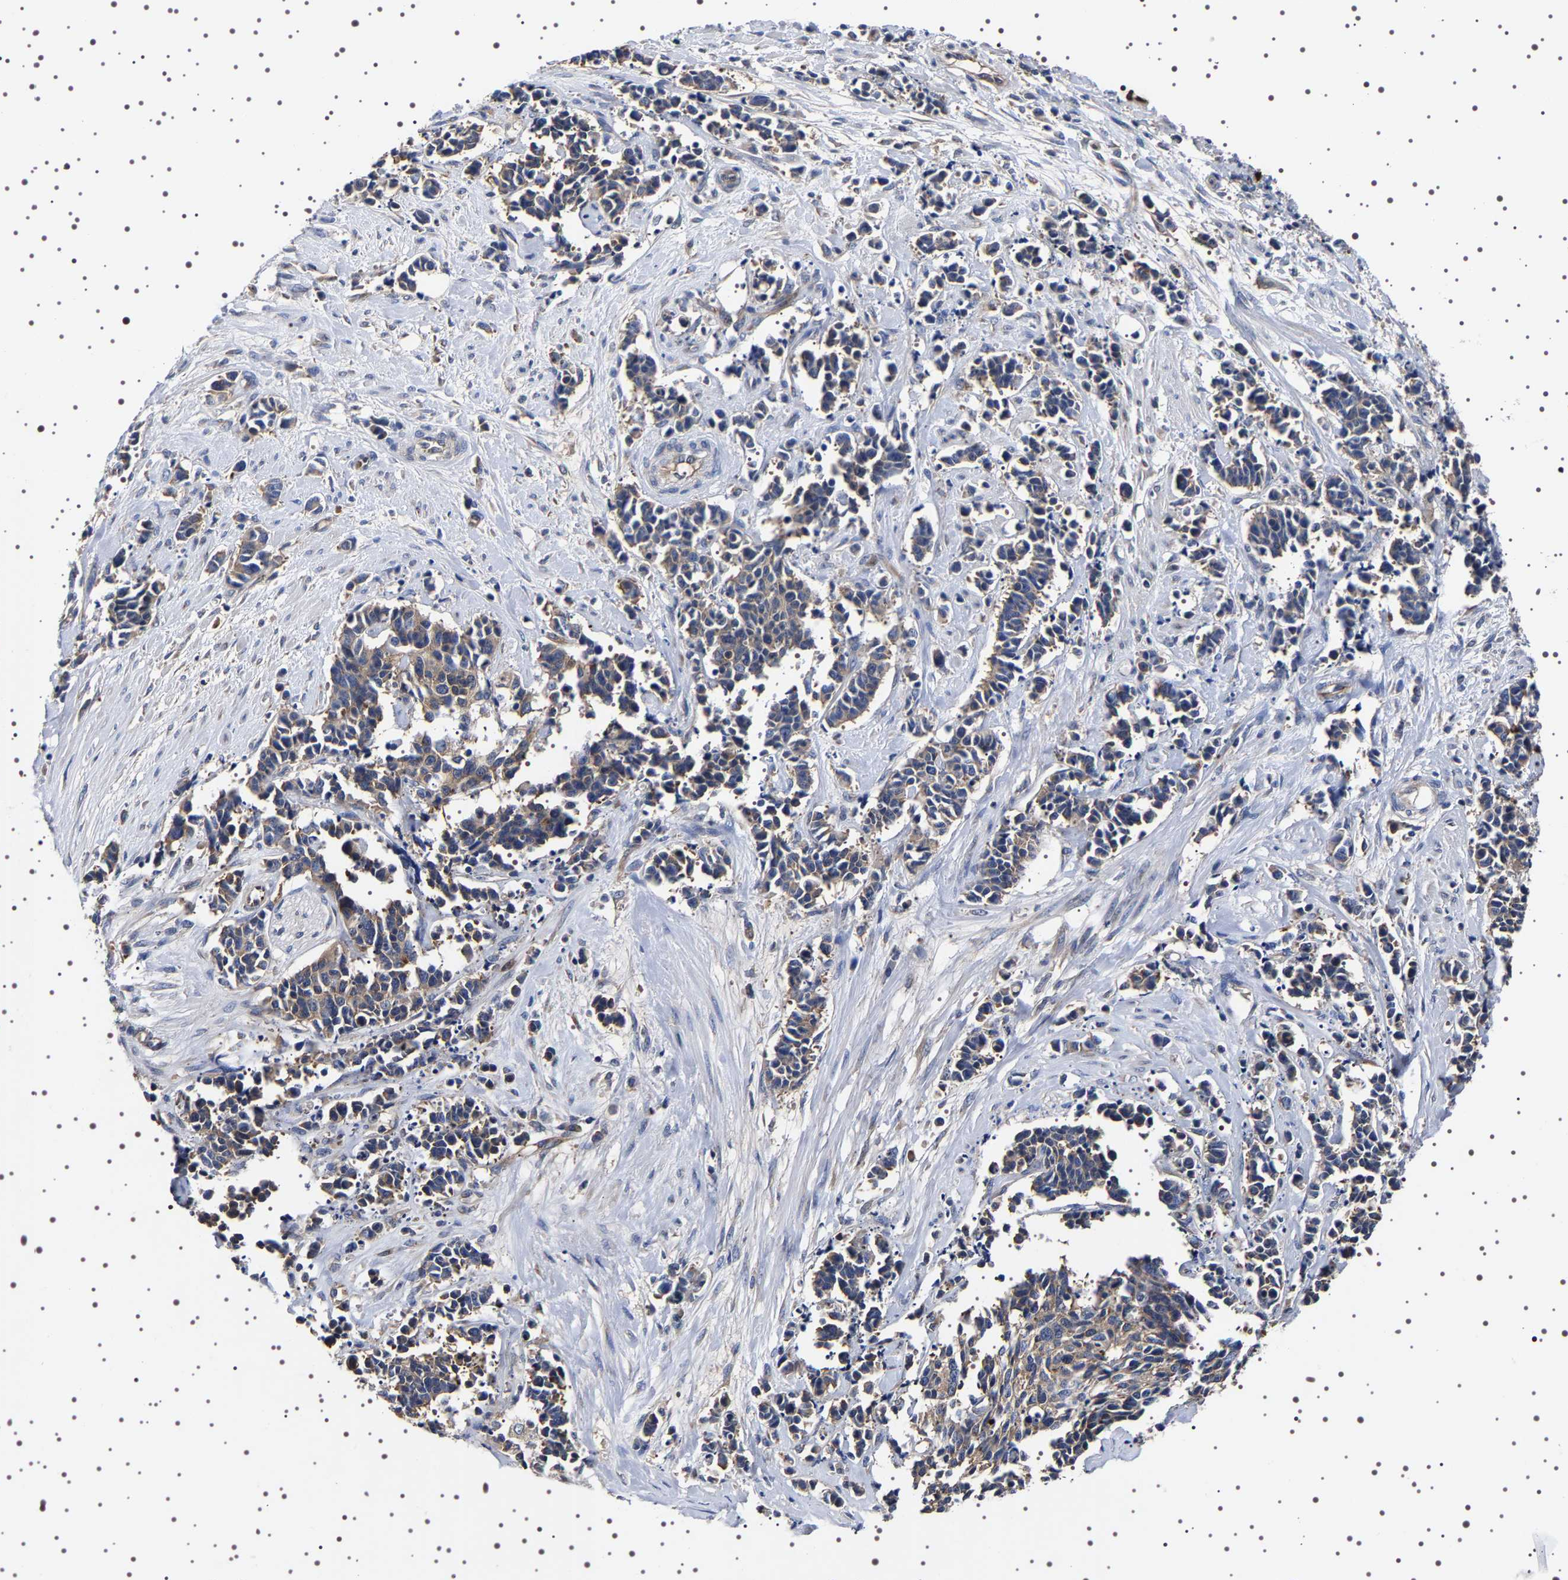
{"staining": {"intensity": "weak", "quantity": "25%-75%", "location": "cytoplasmic/membranous"}, "tissue": "cervical cancer", "cell_type": "Tumor cells", "image_type": "cancer", "snomed": [{"axis": "morphology", "description": "Squamous cell carcinoma, NOS"}, {"axis": "topography", "description": "Cervix"}], "caption": "There is low levels of weak cytoplasmic/membranous expression in tumor cells of cervical cancer (squamous cell carcinoma), as demonstrated by immunohistochemical staining (brown color).", "gene": "DARS1", "patient": {"sex": "female", "age": 35}}